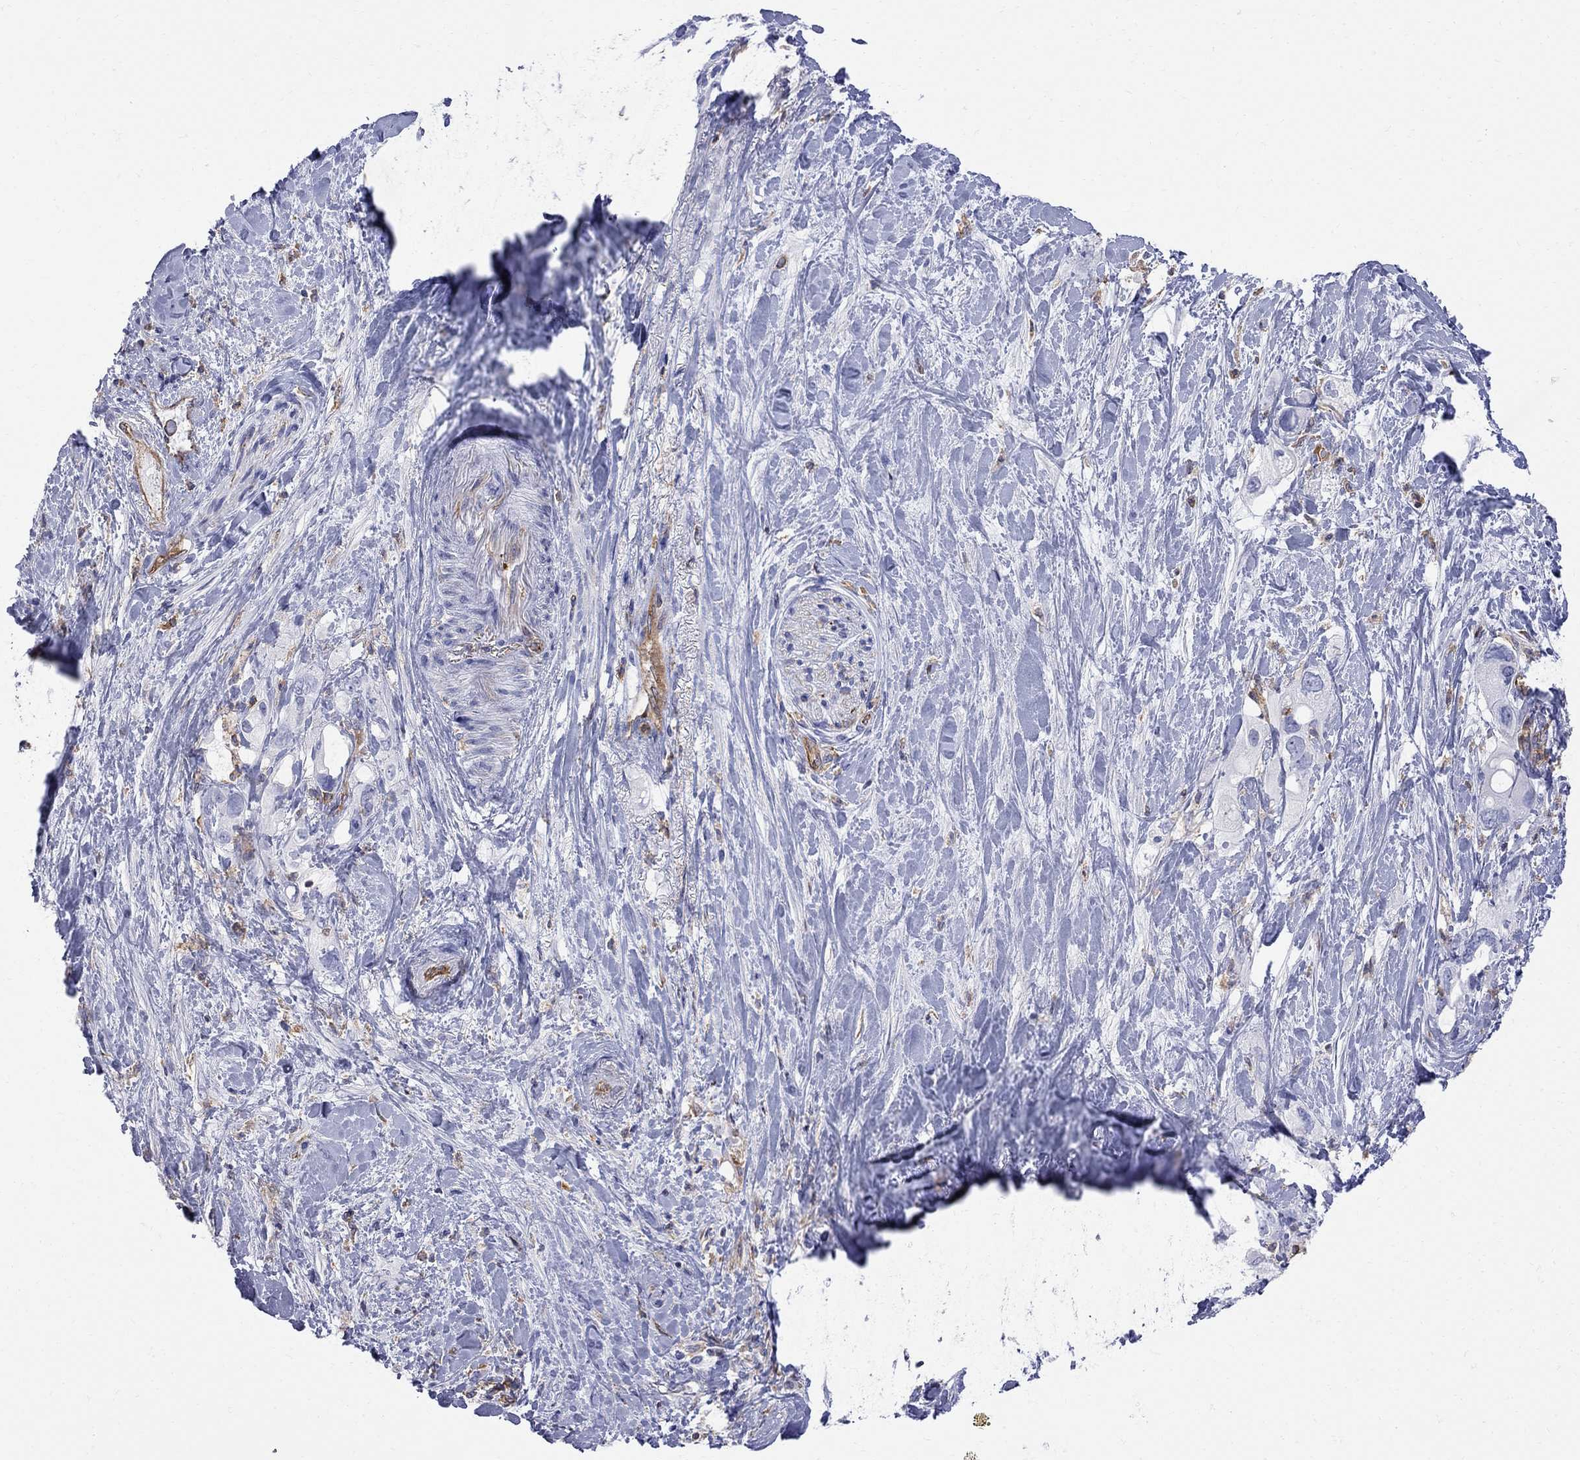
{"staining": {"intensity": "negative", "quantity": "none", "location": "none"}, "tissue": "pancreatic cancer", "cell_type": "Tumor cells", "image_type": "cancer", "snomed": [{"axis": "morphology", "description": "Adenocarcinoma, NOS"}, {"axis": "topography", "description": "Pancreas"}], "caption": "Micrograph shows no significant protein expression in tumor cells of pancreatic adenocarcinoma.", "gene": "ABI3", "patient": {"sex": "female", "age": 56}}